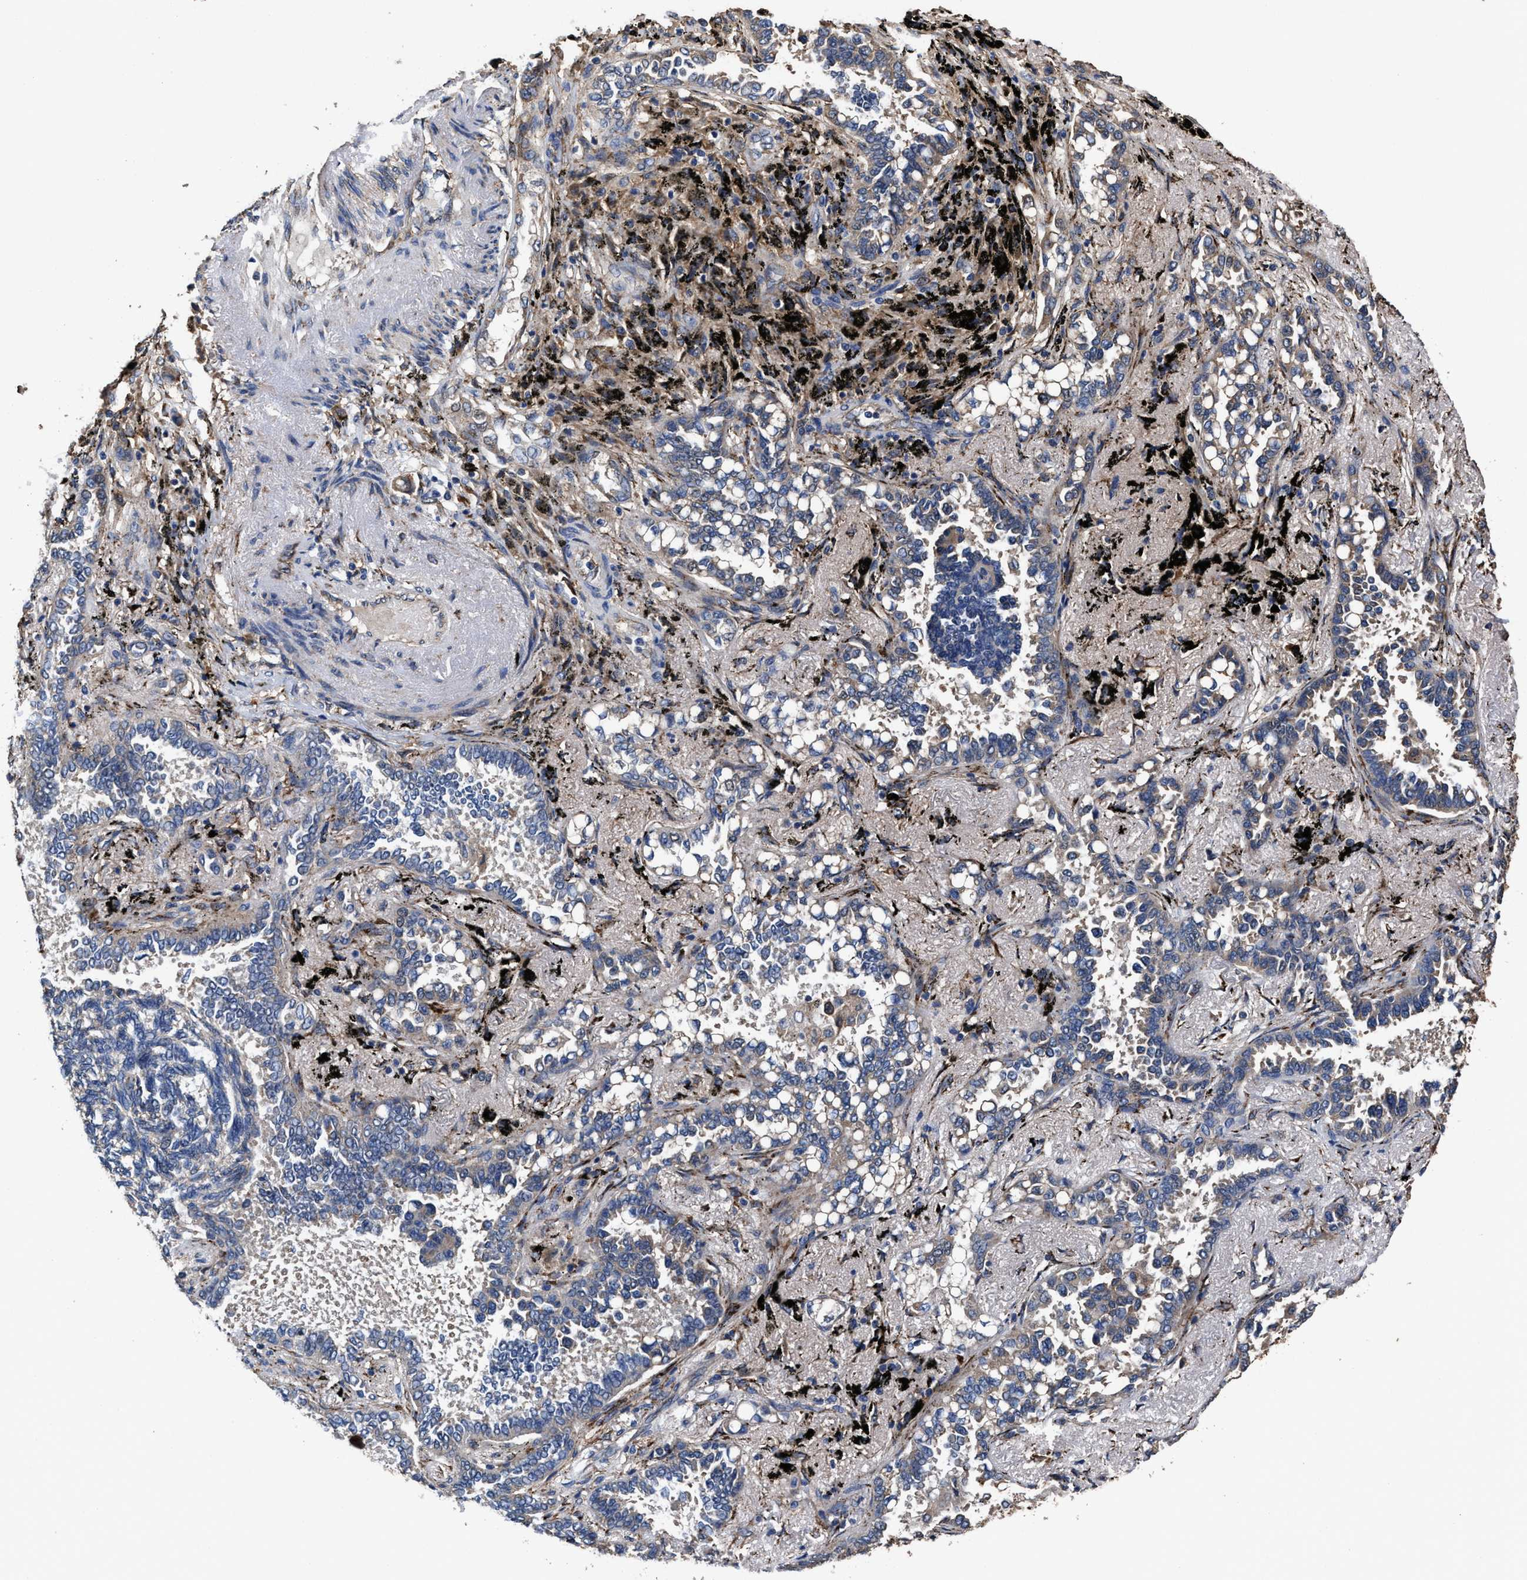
{"staining": {"intensity": "weak", "quantity": ">75%", "location": "cytoplasmic/membranous"}, "tissue": "lung cancer", "cell_type": "Tumor cells", "image_type": "cancer", "snomed": [{"axis": "morphology", "description": "Adenocarcinoma, NOS"}, {"axis": "topography", "description": "Lung"}], "caption": "Immunohistochemical staining of lung cancer shows low levels of weak cytoplasmic/membranous protein positivity in approximately >75% of tumor cells.", "gene": "IDNK", "patient": {"sex": "male", "age": 59}}